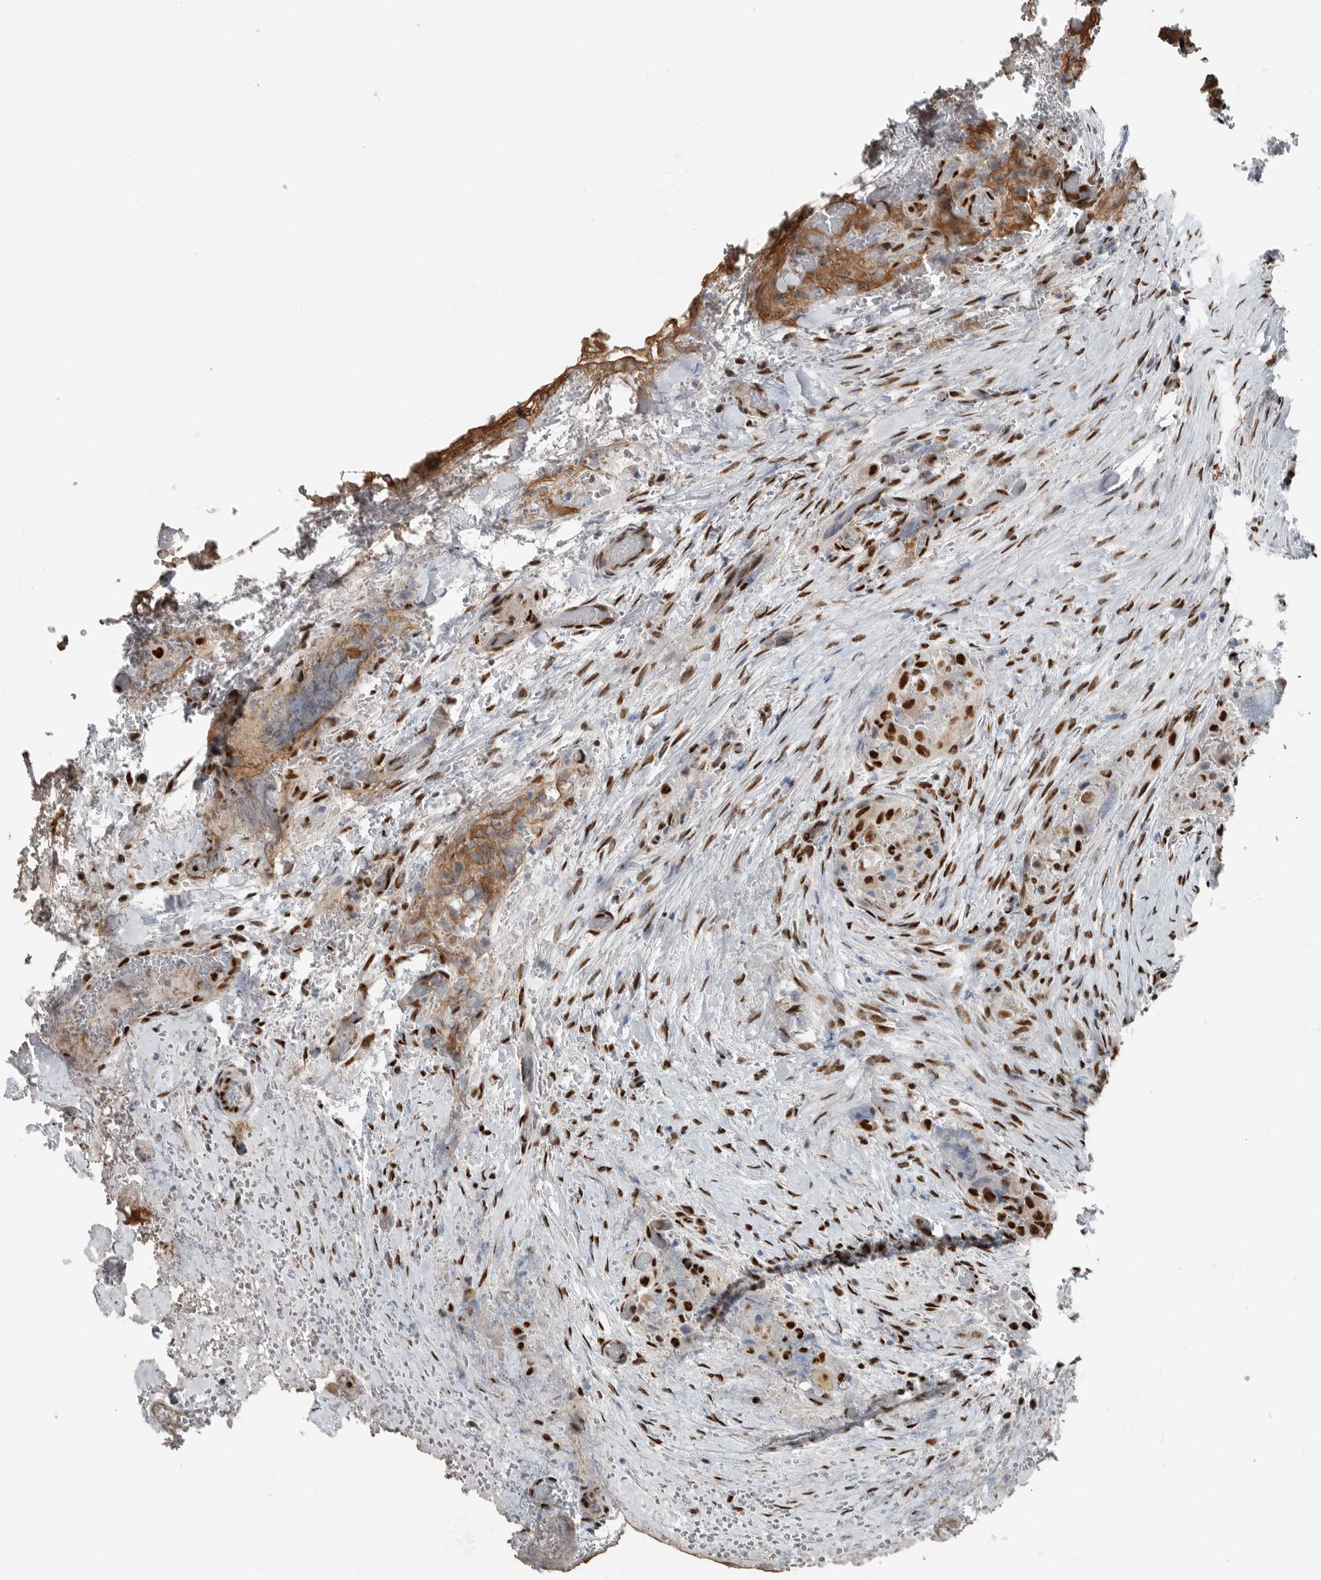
{"staining": {"intensity": "strong", "quantity": ">75%", "location": "nuclear"}, "tissue": "thyroid cancer", "cell_type": "Tumor cells", "image_type": "cancer", "snomed": [{"axis": "morphology", "description": "Papillary adenocarcinoma, NOS"}, {"axis": "topography", "description": "Thyroid gland"}], "caption": "A histopathology image of thyroid cancer (papillary adenocarcinoma) stained for a protein demonstrates strong nuclear brown staining in tumor cells.", "gene": "BLZF1", "patient": {"sex": "female", "age": 59}}